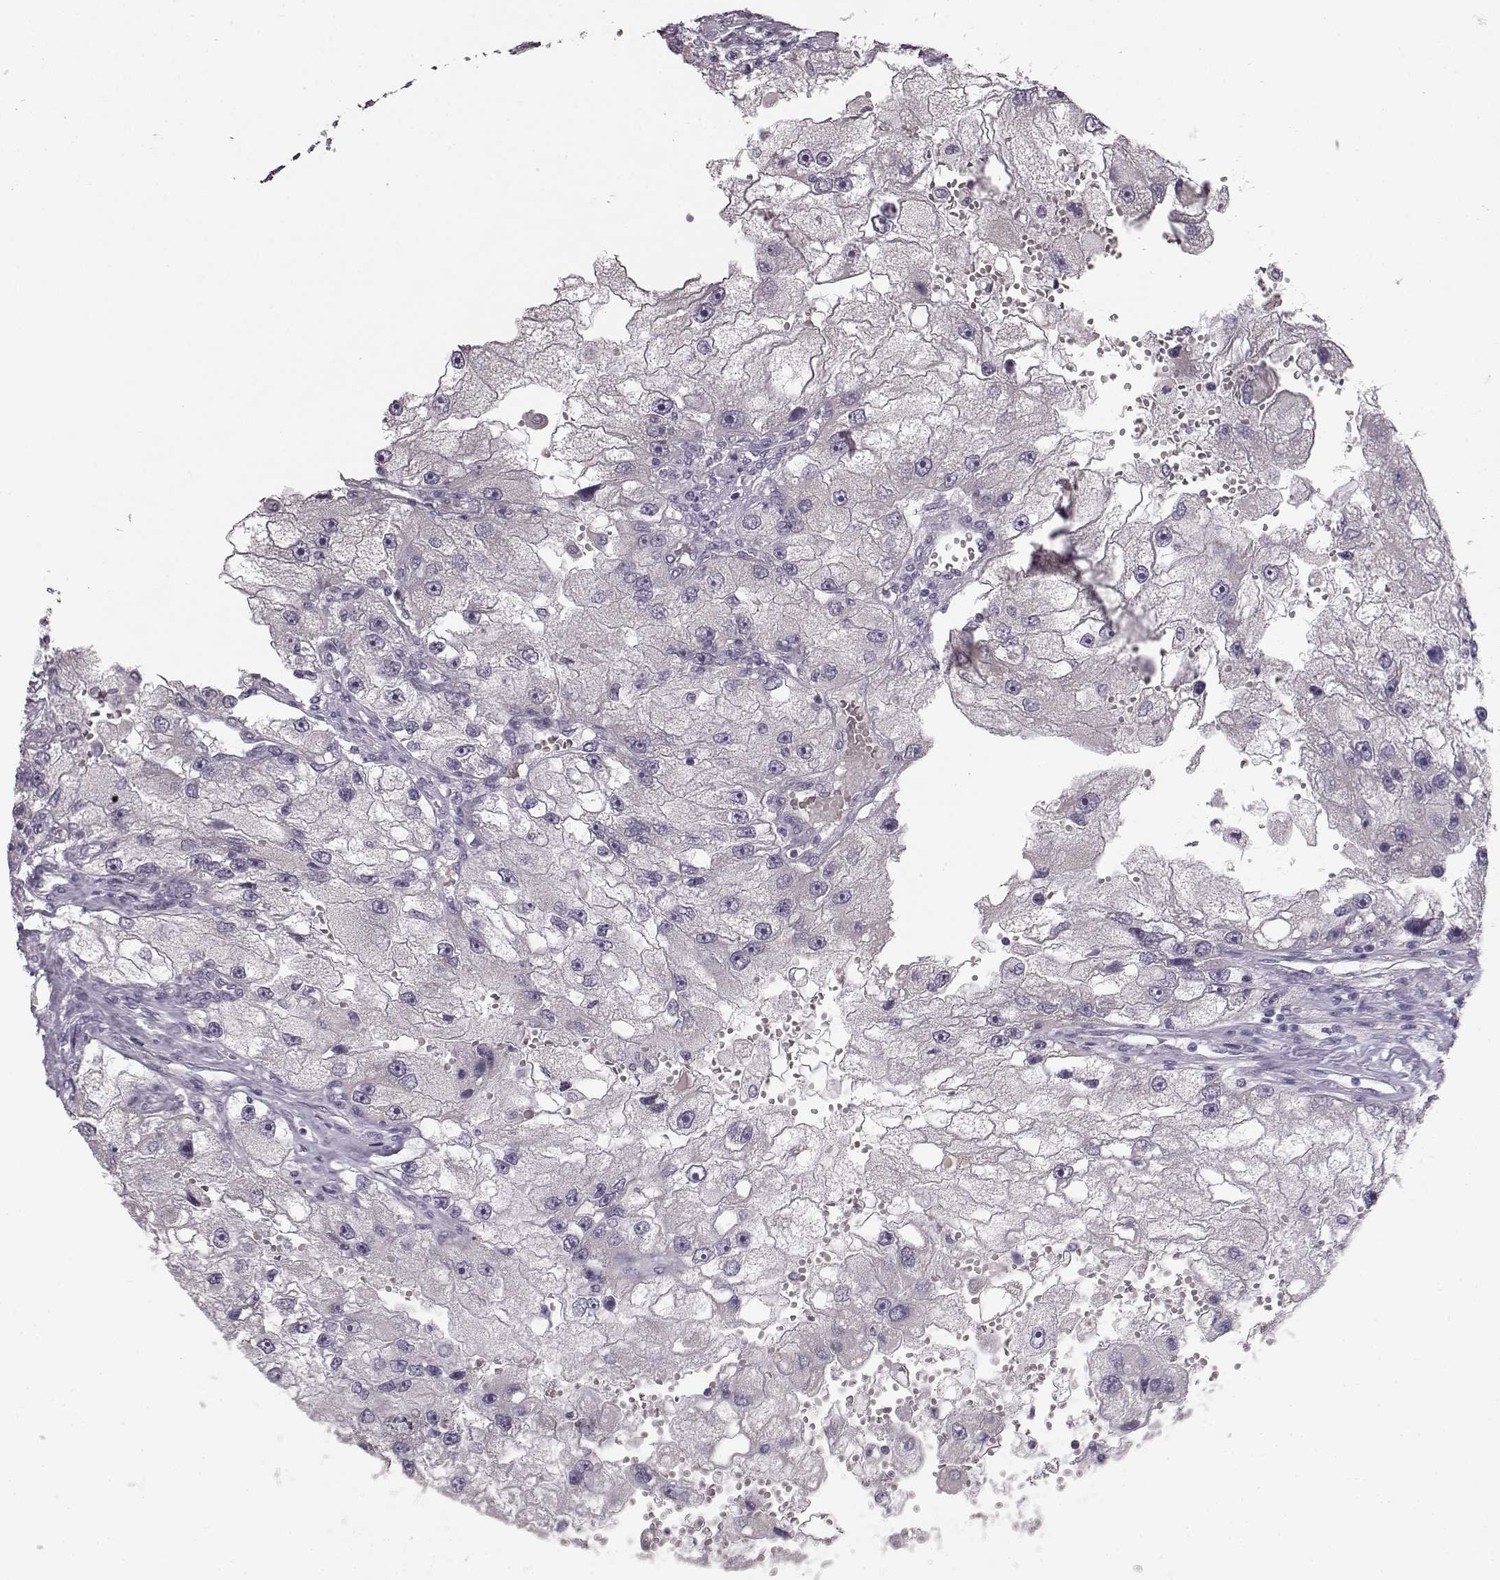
{"staining": {"intensity": "negative", "quantity": "none", "location": "none"}, "tissue": "renal cancer", "cell_type": "Tumor cells", "image_type": "cancer", "snomed": [{"axis": "morphology", "description": "Adenocarcinoma, NOS"}, {"axis": "topography", "description": "Kidney"}], "caption": "IHC histopathology image of human renal adenocarcinoma stained for a protein (brown), which displays no positivity in tumor cells. (Stains: DAB immunohistochemistry (IHC) with hematoxylin counter stain, Microscopy: brightfield microscopy at high magnification).", "gene": "BFSP2", "patient": {"sex": "male", "age": 63}}